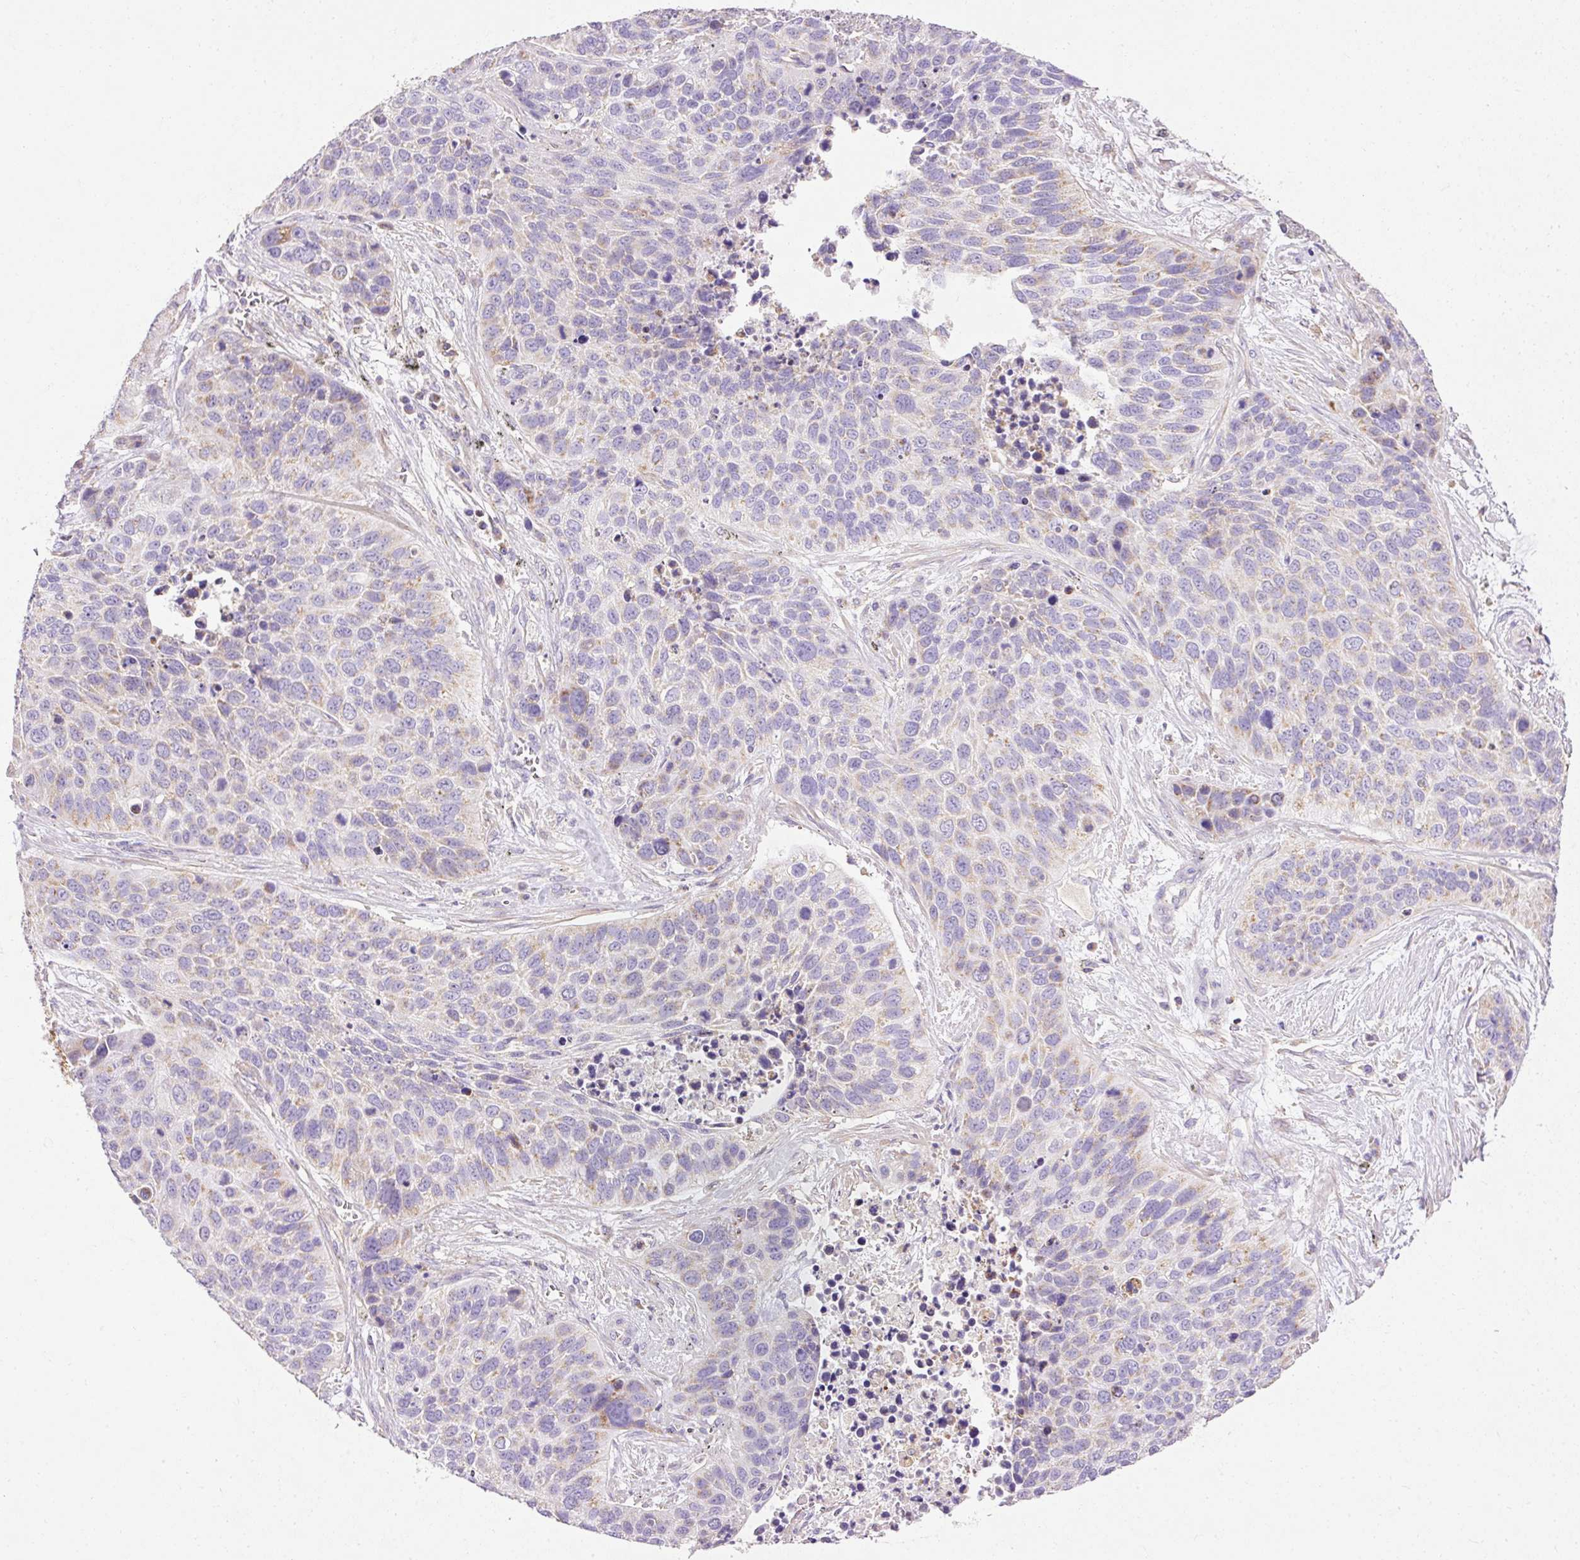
{"staining": {"intensity": "negative", "quantity": "none", "location": "none"}, "tissue": "lung cancer", "cell_type": "Tumor cells", "image_type": "cancer", "snomed": [{"axis": "morphology", "description": "Squamous cell carcinoma, NOS"}, {"axis": "topography", "description": "Lung"}], "caption": "This is a micrograph of immunohistochemistry staining of lung cancer, which shows no positivity in tumor cells.", "gene": "IMMT", "patient": {"sex": "male", "age": 62}}